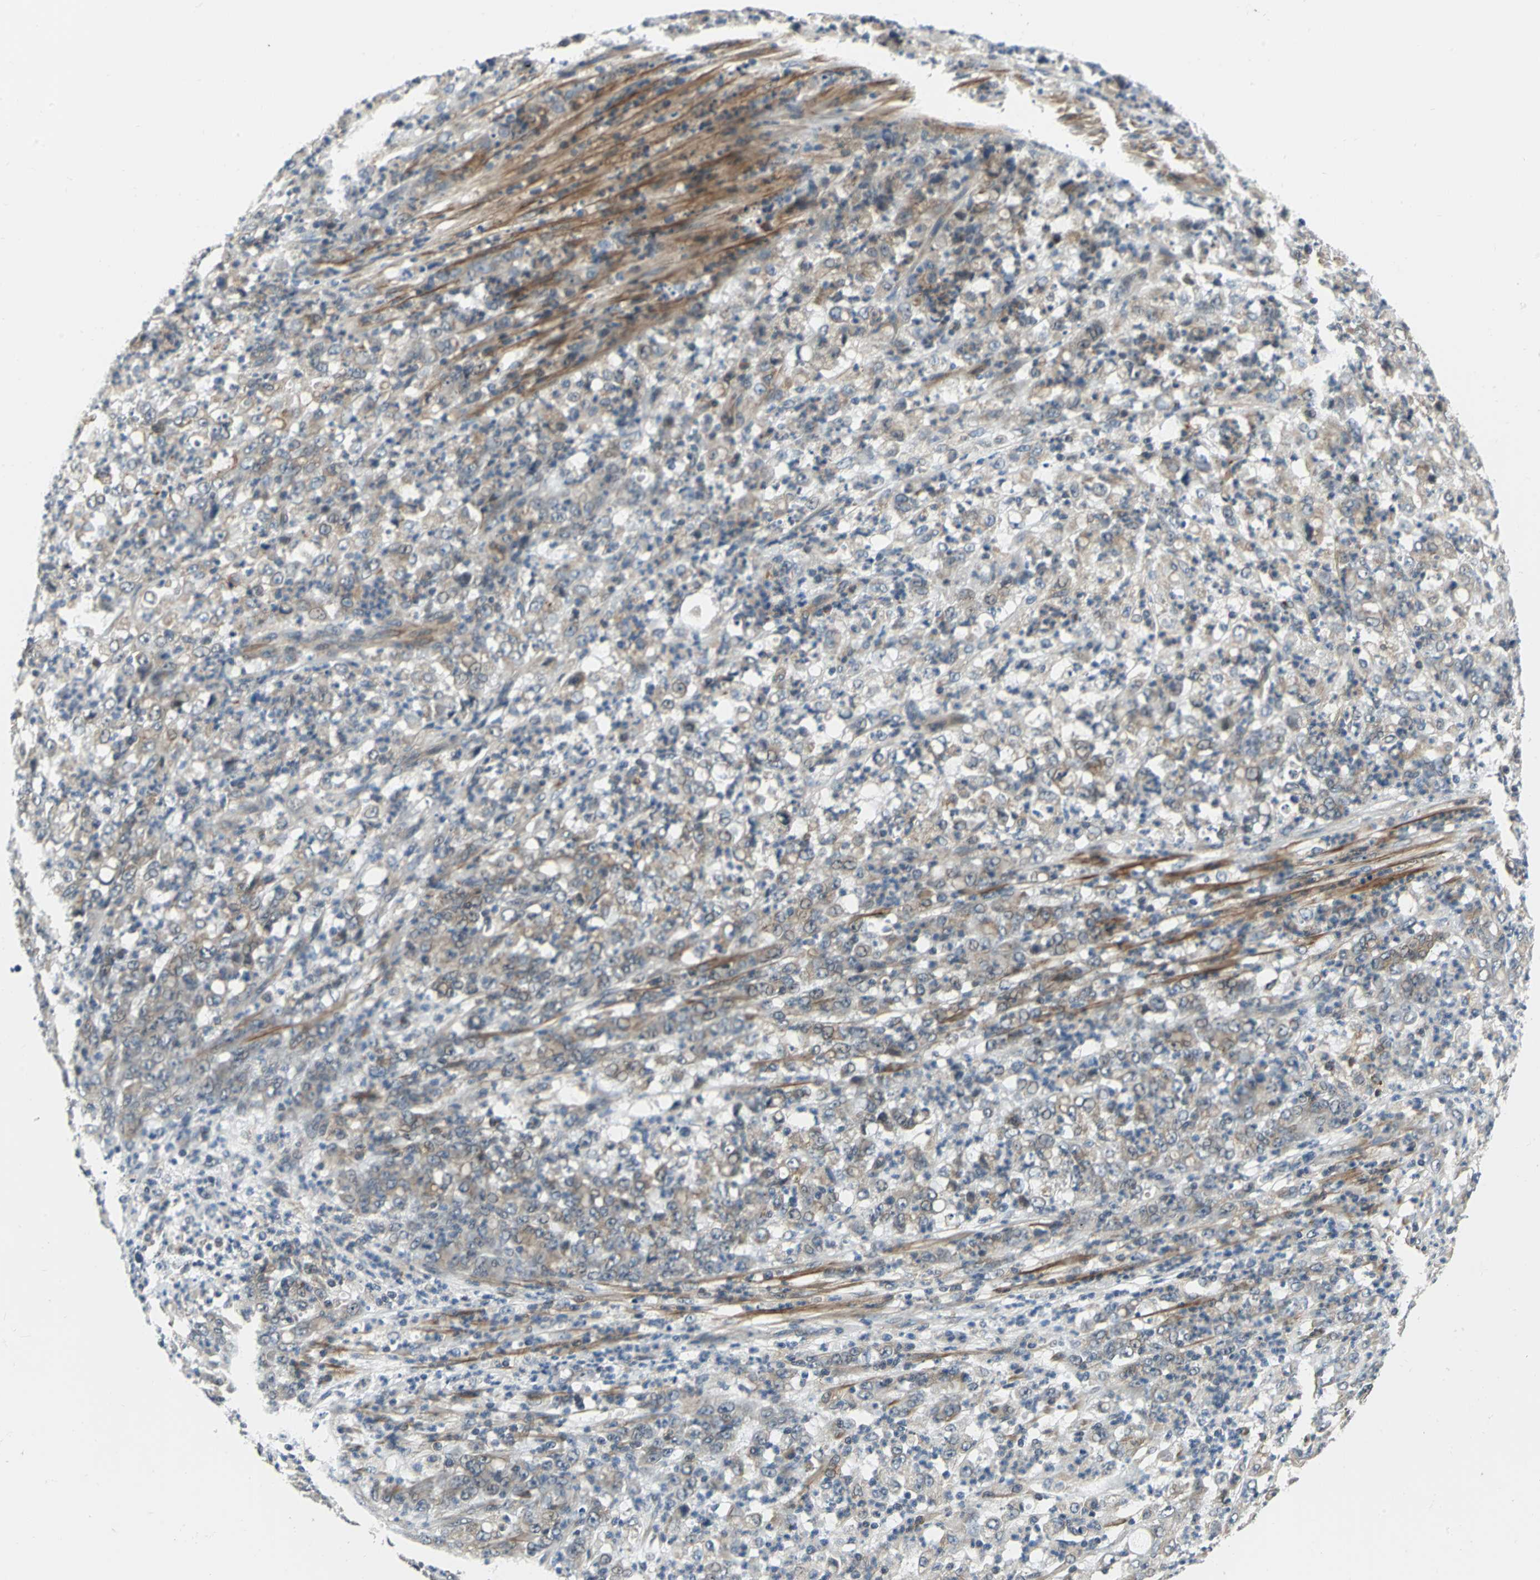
{"staining": {"intensity": "weak", "quantity": "25%-75%", "location": "cytoplasmic/membranous"}, "tissue": "stomach cancer", "cell_type": "Tumor cells", "image_type": "cancer", "snomed": [{"axis": "morphology", "description": "Adenocarcinoma, NOS"}, {"axis": "topography", "description": "Stomach, lower"}], "caption": "Approximately 25%-75% of tumor cells in adenocarcinoma (stomach) exhibit weak cytoplasmic/membranous protein staining as visualized by brown immunohistochemical staining.", "gene": "PLAGL2", "patient": {"sex": "female", "age": 71}}